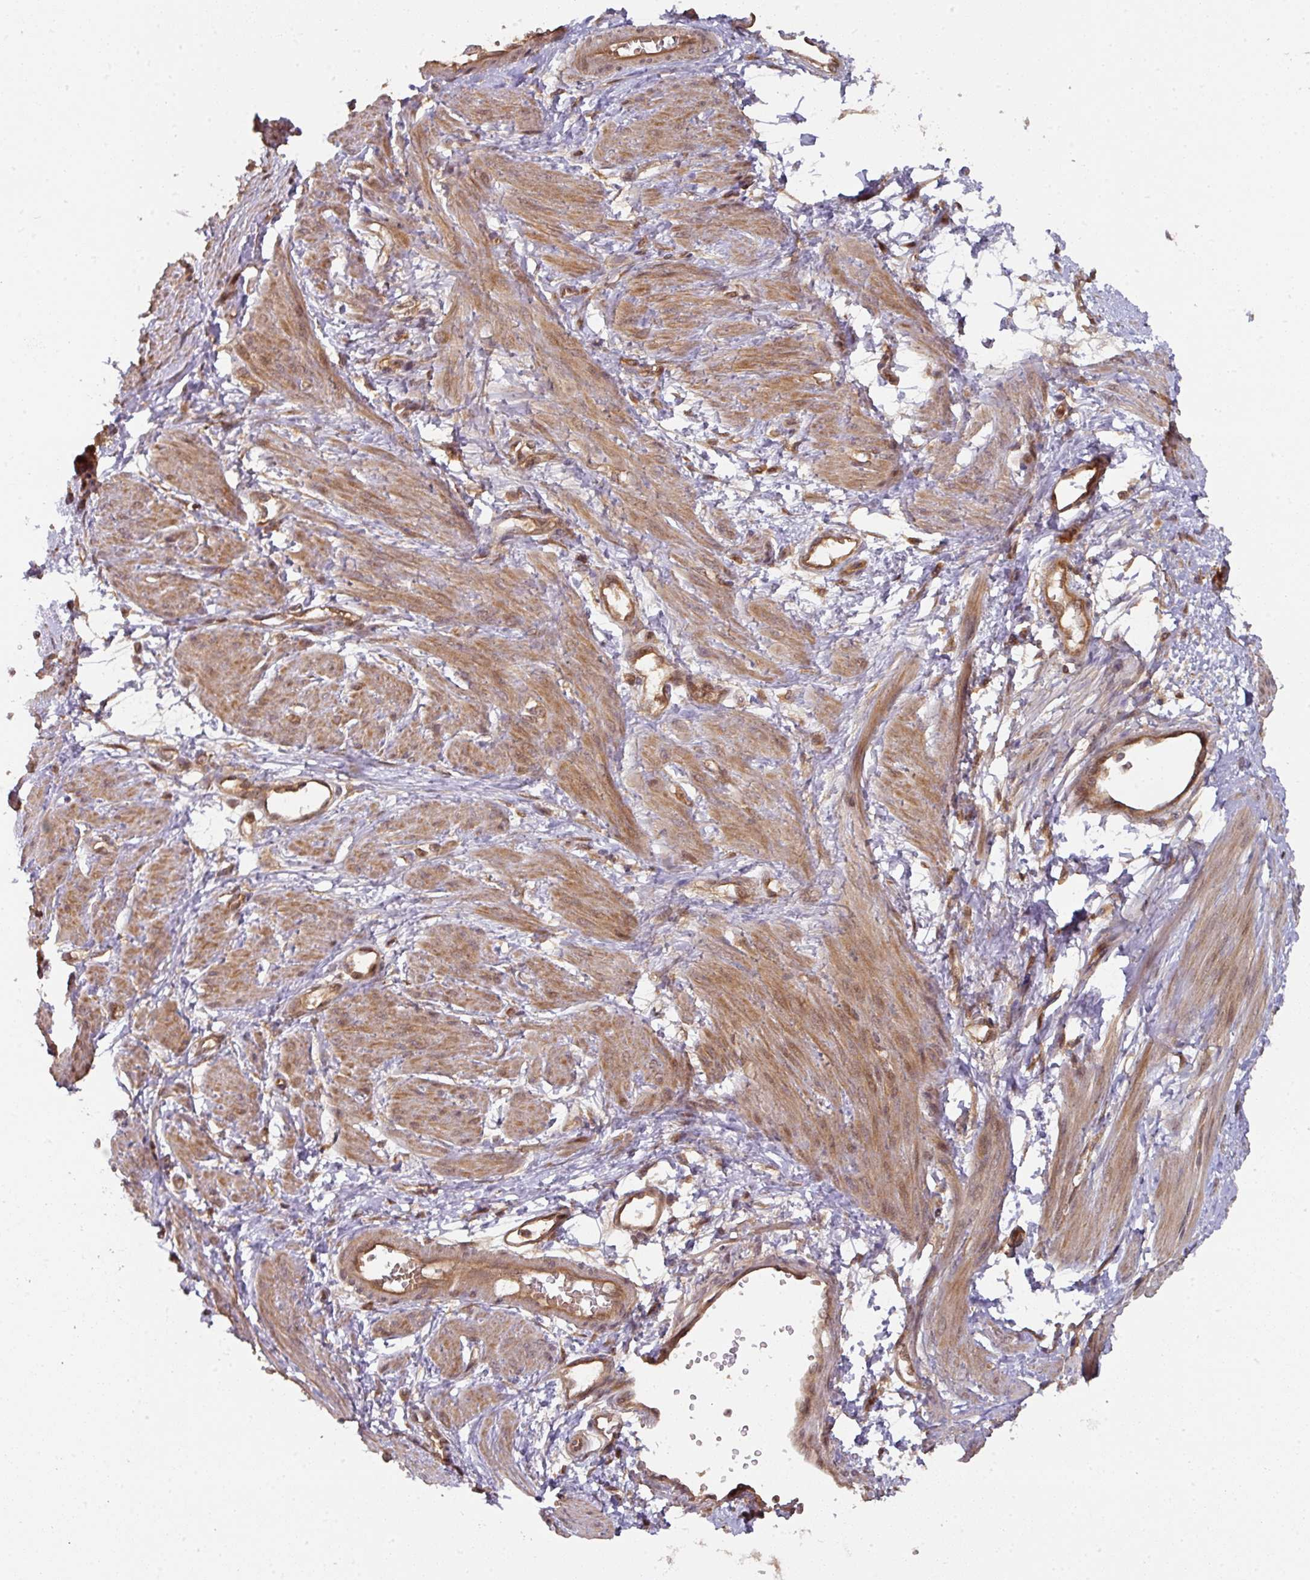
{"staining": {"intensity": "moderate", "quantity": ">75%", "location": "cytoplasmic/membranous"}, "tissue": "smooth muscle", "cell_type": "Smooth muscle cells", "image_type": "normal", "snomed": [{"axis": "morphology", "description": "Normal tissue, NOS"}, {"axis": "topography", "description": "Smooth muscle"}, {"axis": "topography", "description": "Uterus"}], "caption": "Smooth muscle stained with IHC reveals moderate cytoplasmic/membranous positivity in approximately >75% of smooth muscle cells. Ihc stains the protein in brown and the nuclei are stained blue.", "gene": "EIF4EBP2", "patient": {"sex": "female", "age": 39}}